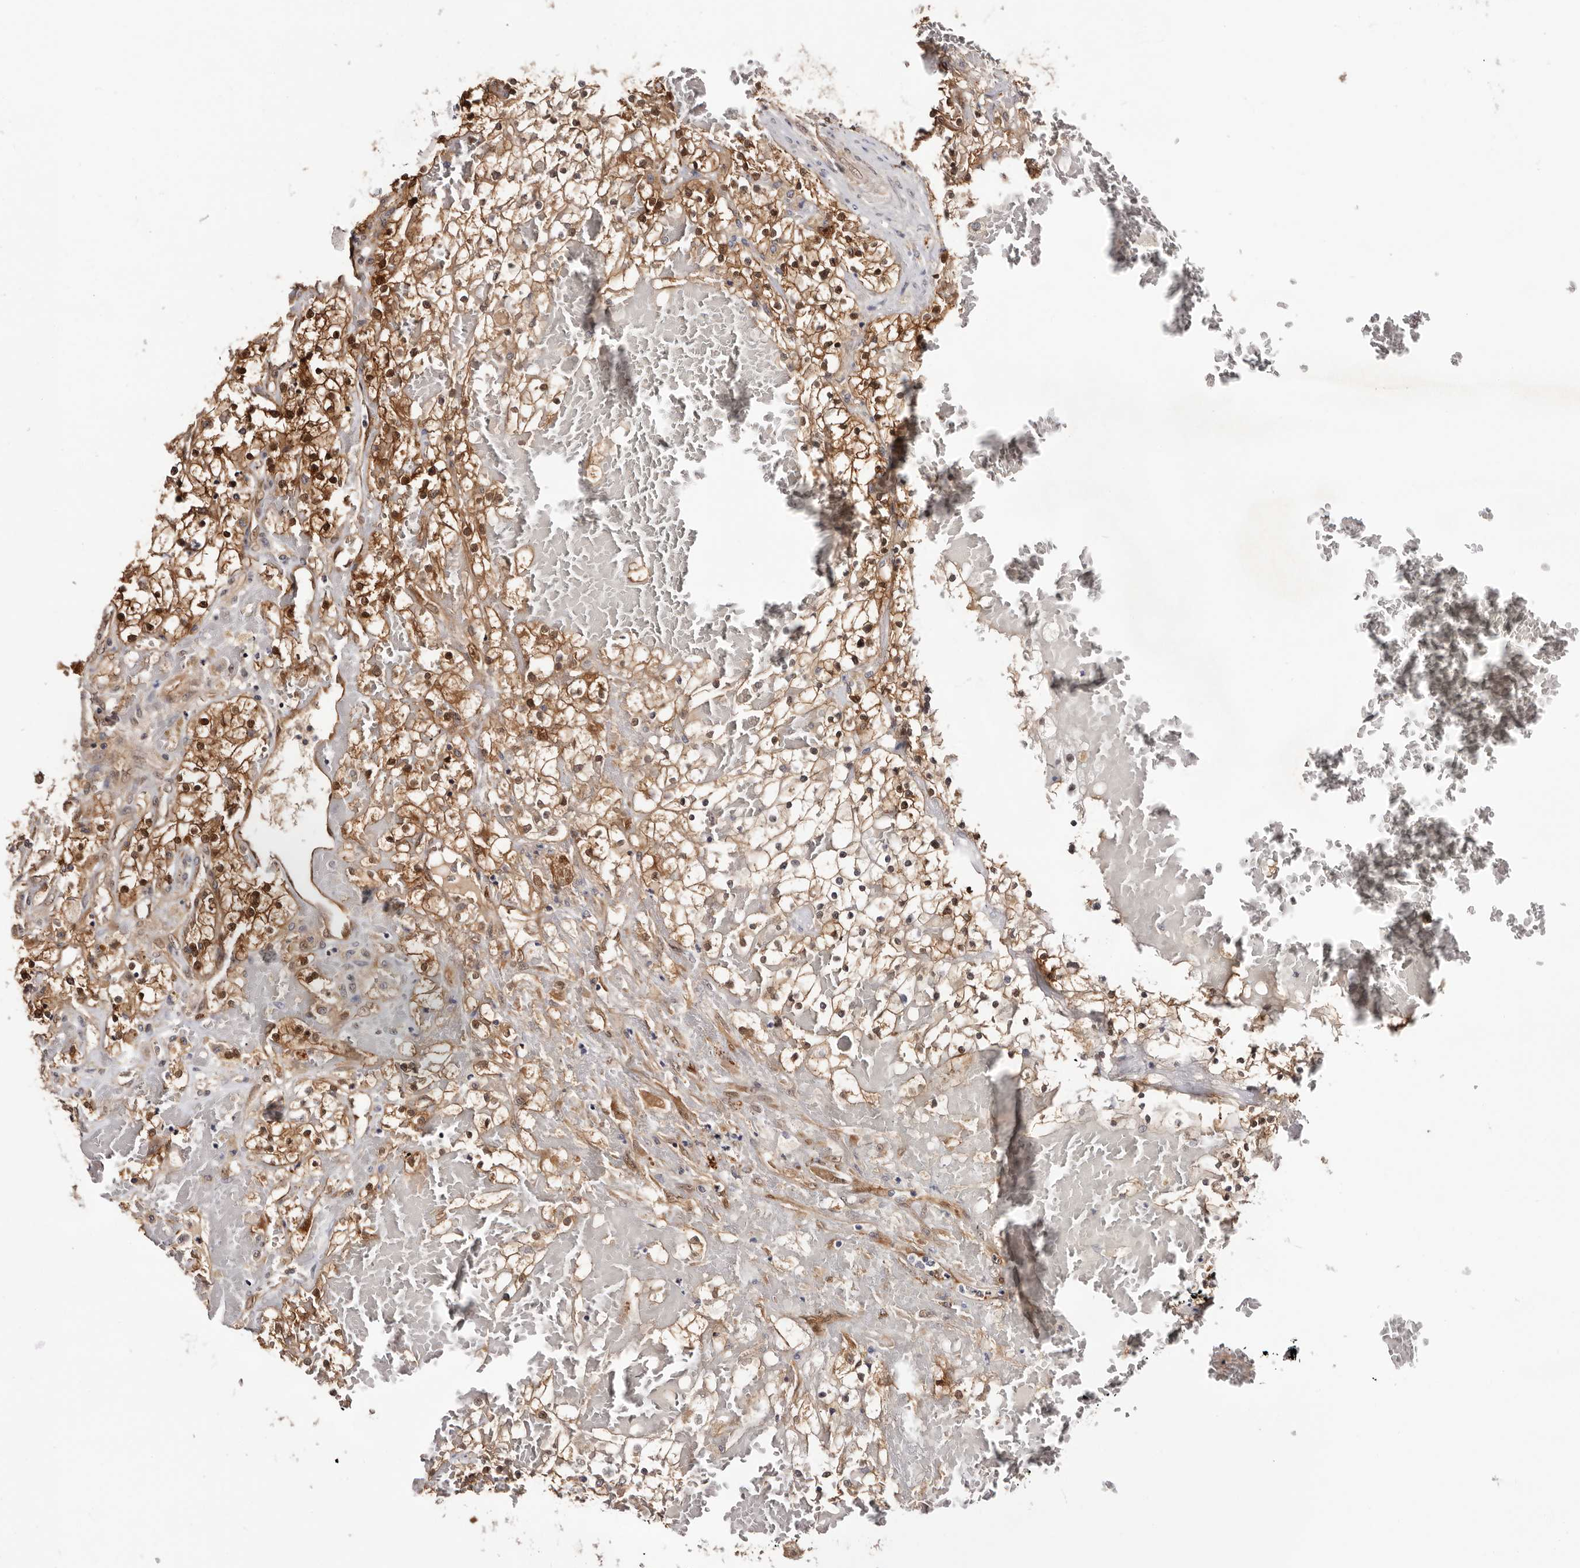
{"staining": {"intensity": "moderate", "quantity": ">75%", "location": "cytoplasmic/membranous,nuclear"}, "tissue": "renal cancer", "cell_type": "Tumor cells", "image_type": "cancer", "snomed": [{"axis": "morphology", "description": "Normal tissue, NOS"}, {"axis": "morphology", "description": "Adenocarcinoma, NOS"}, {"axis": "topography", "description": "Kidney"}], "caption": "Immunohistochemical staining of human renal cancer (adenocarcinoma) exhibits medium levels of moderate cytoplasmic/membranous and nuclear protein expression in about >75% of tumor cells. (DAB IHC with brightfield microscopy, high magnification).", "gene": "TP53I3", "patient": {"sex": "male", "age": 68}}